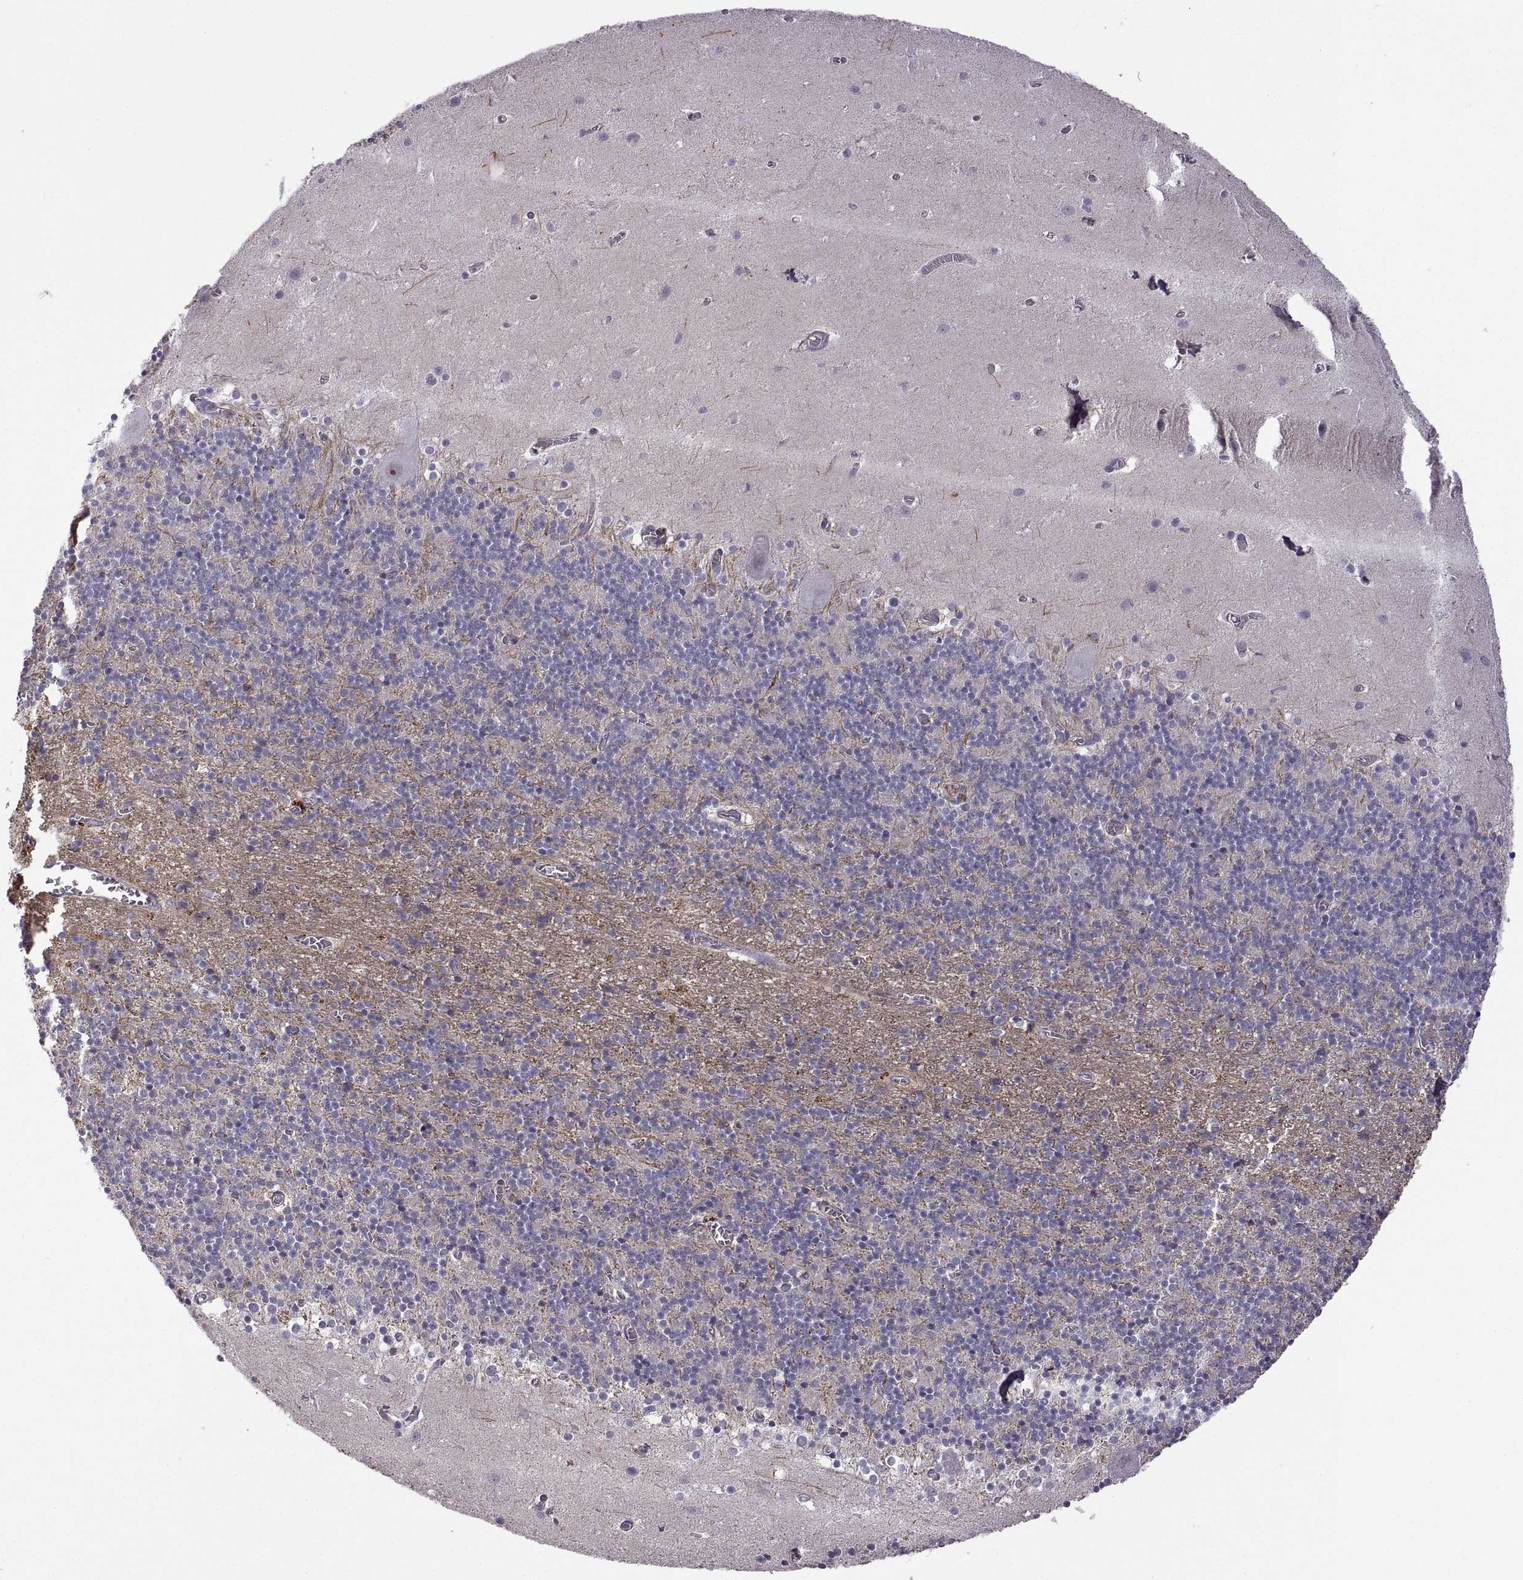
{"staining": {"intensity": "negative", "quantity": "none", "location": "none"}, "tissue": "cerebellum", "cell_type": "Cells in granular layer", "image_type": "normal", "snomed": [{"axis": "morphology", "description": "Normal tissue, NOS"}, {"axis": "topography", "description": "Cerebellum"}], "caption": "Immunohistochemistry histopathology image of benign cerebellum: human cerebellum stained with DAB demonstrates no significant protein expression in cells in granular layer.", "gene": "MEIOC", "patient": {"sex": "male", "age": 70}}